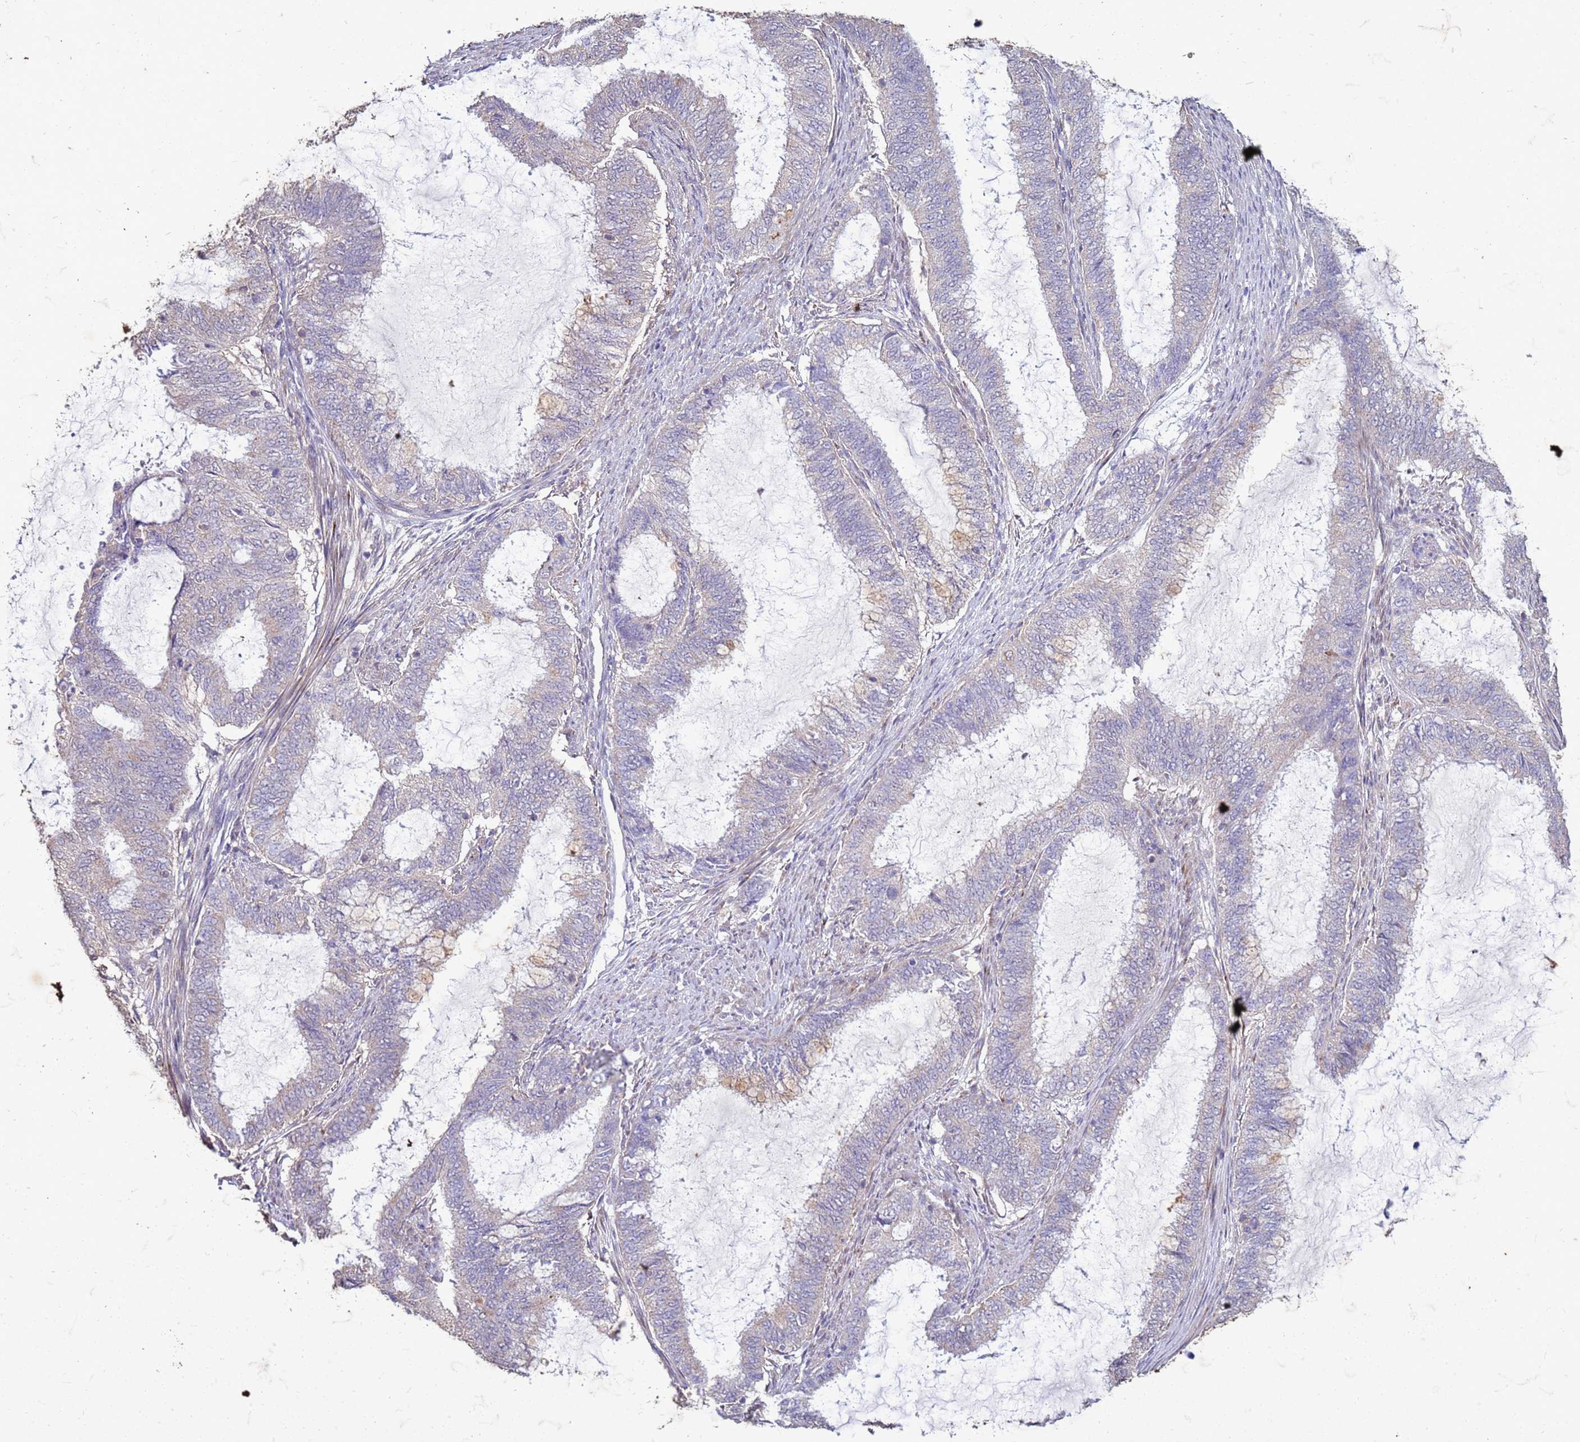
{"staining": {"intensity": "negative", "quantity": "none", "location": "none"}, "tissue": "endometrial cancer", "cell_type": "Tumor cells", "image_type": "cancer", "snomed": [{"axis": "morphology", "description": "Adenocarcinoma, NOS"}, {"axis": "topography", "description": "Endometrium"}], "caption": "The micrograph demonstrates no staining of tumor cells in endometrial cancer.", "gene": "SLC25A15", "patient": {"sex": "female", "age": 51}}